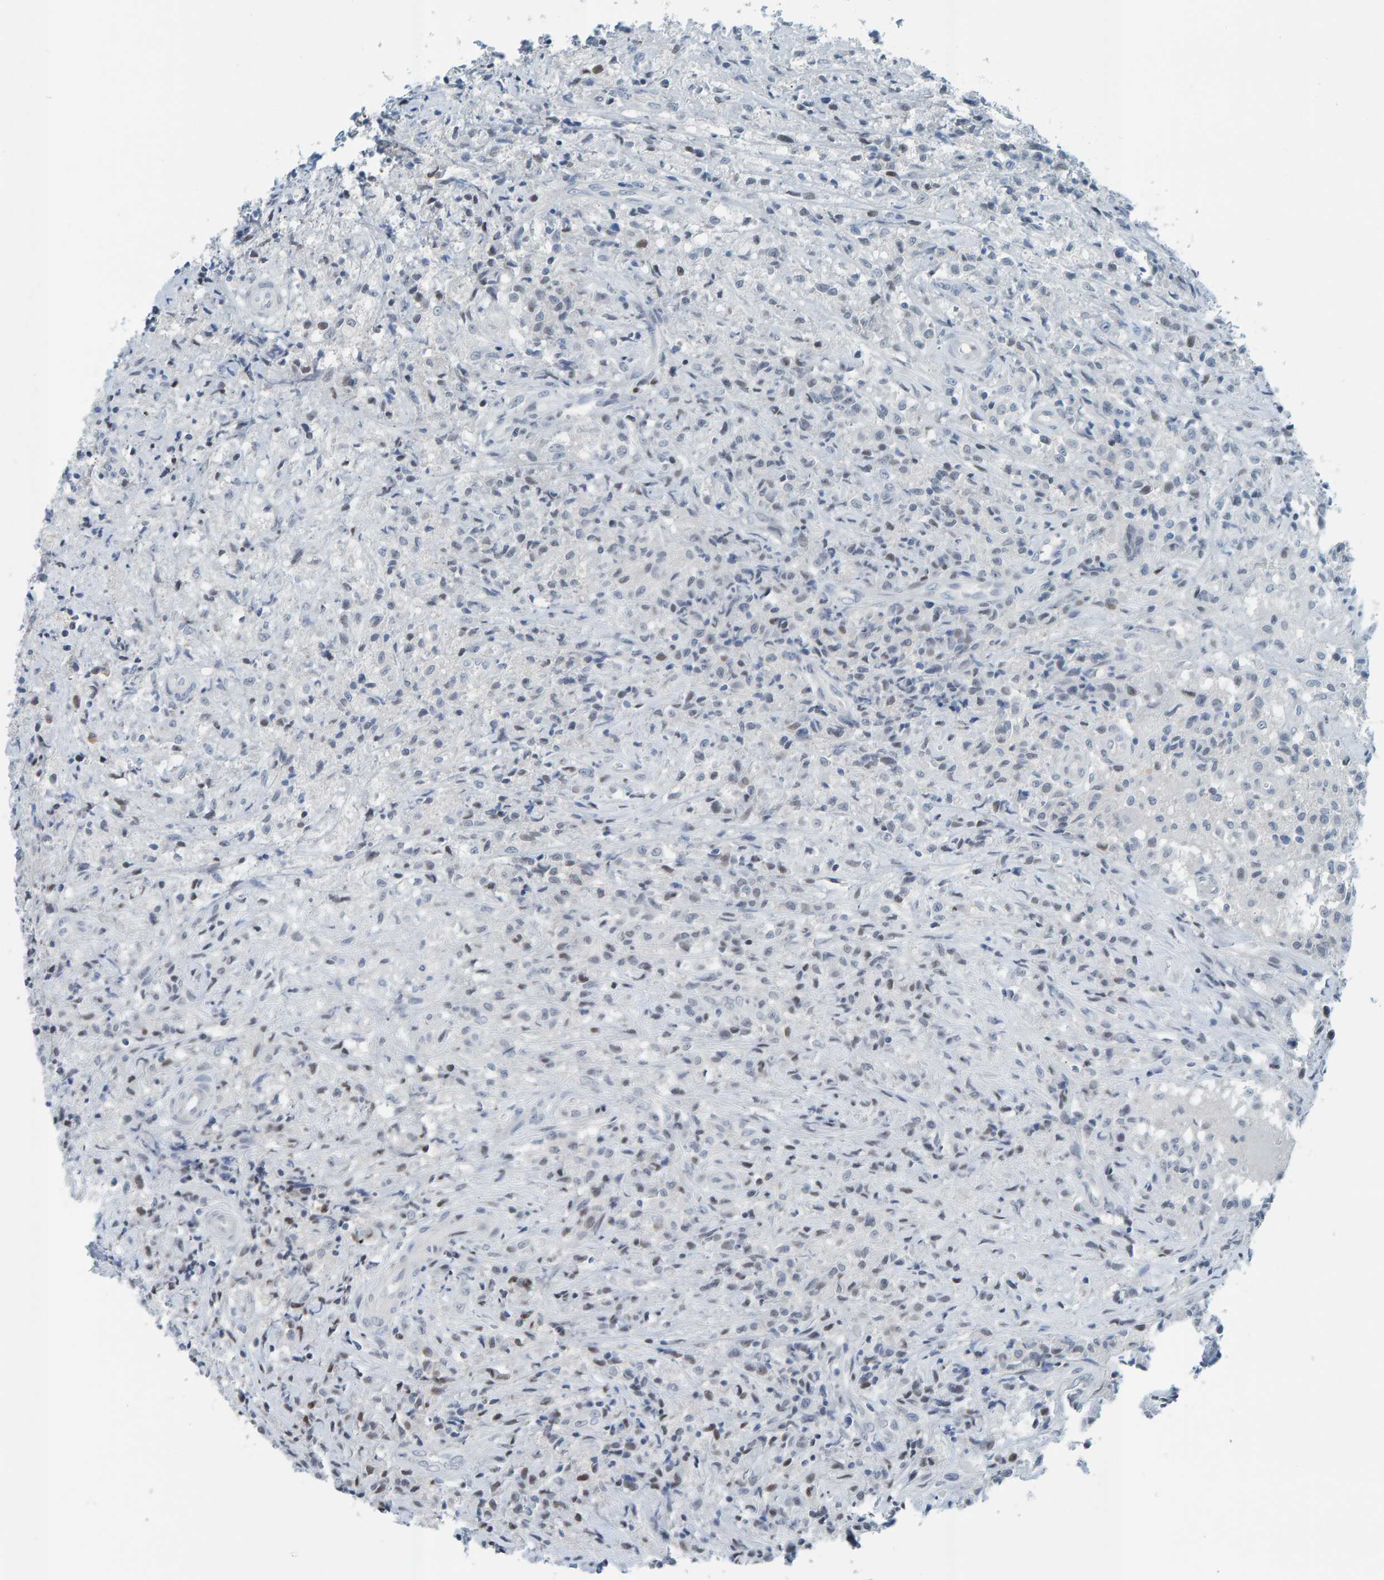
{"staining": {"intensity": "negative", "quantity": "none", "location": "none"}, "tissue": "testis cancer", "cell_type": "Tumor cells", "image_type": "cancer", "snomed": [{"axis": "morphology", "description": "Carcinoma, Embryonal, NOS"}, {"axis": "topography", "description": "Testis"}], "caption": "Immunohistochemistry micrograph of neoplastic tissue: testis embryonal carcinoma stained with DAB (3,3'-diaminobenzidine) demonstrates no significant protein expression in tumor cells.", "gene": "CNP", "patient": {"sex": "male", "age": 2}}